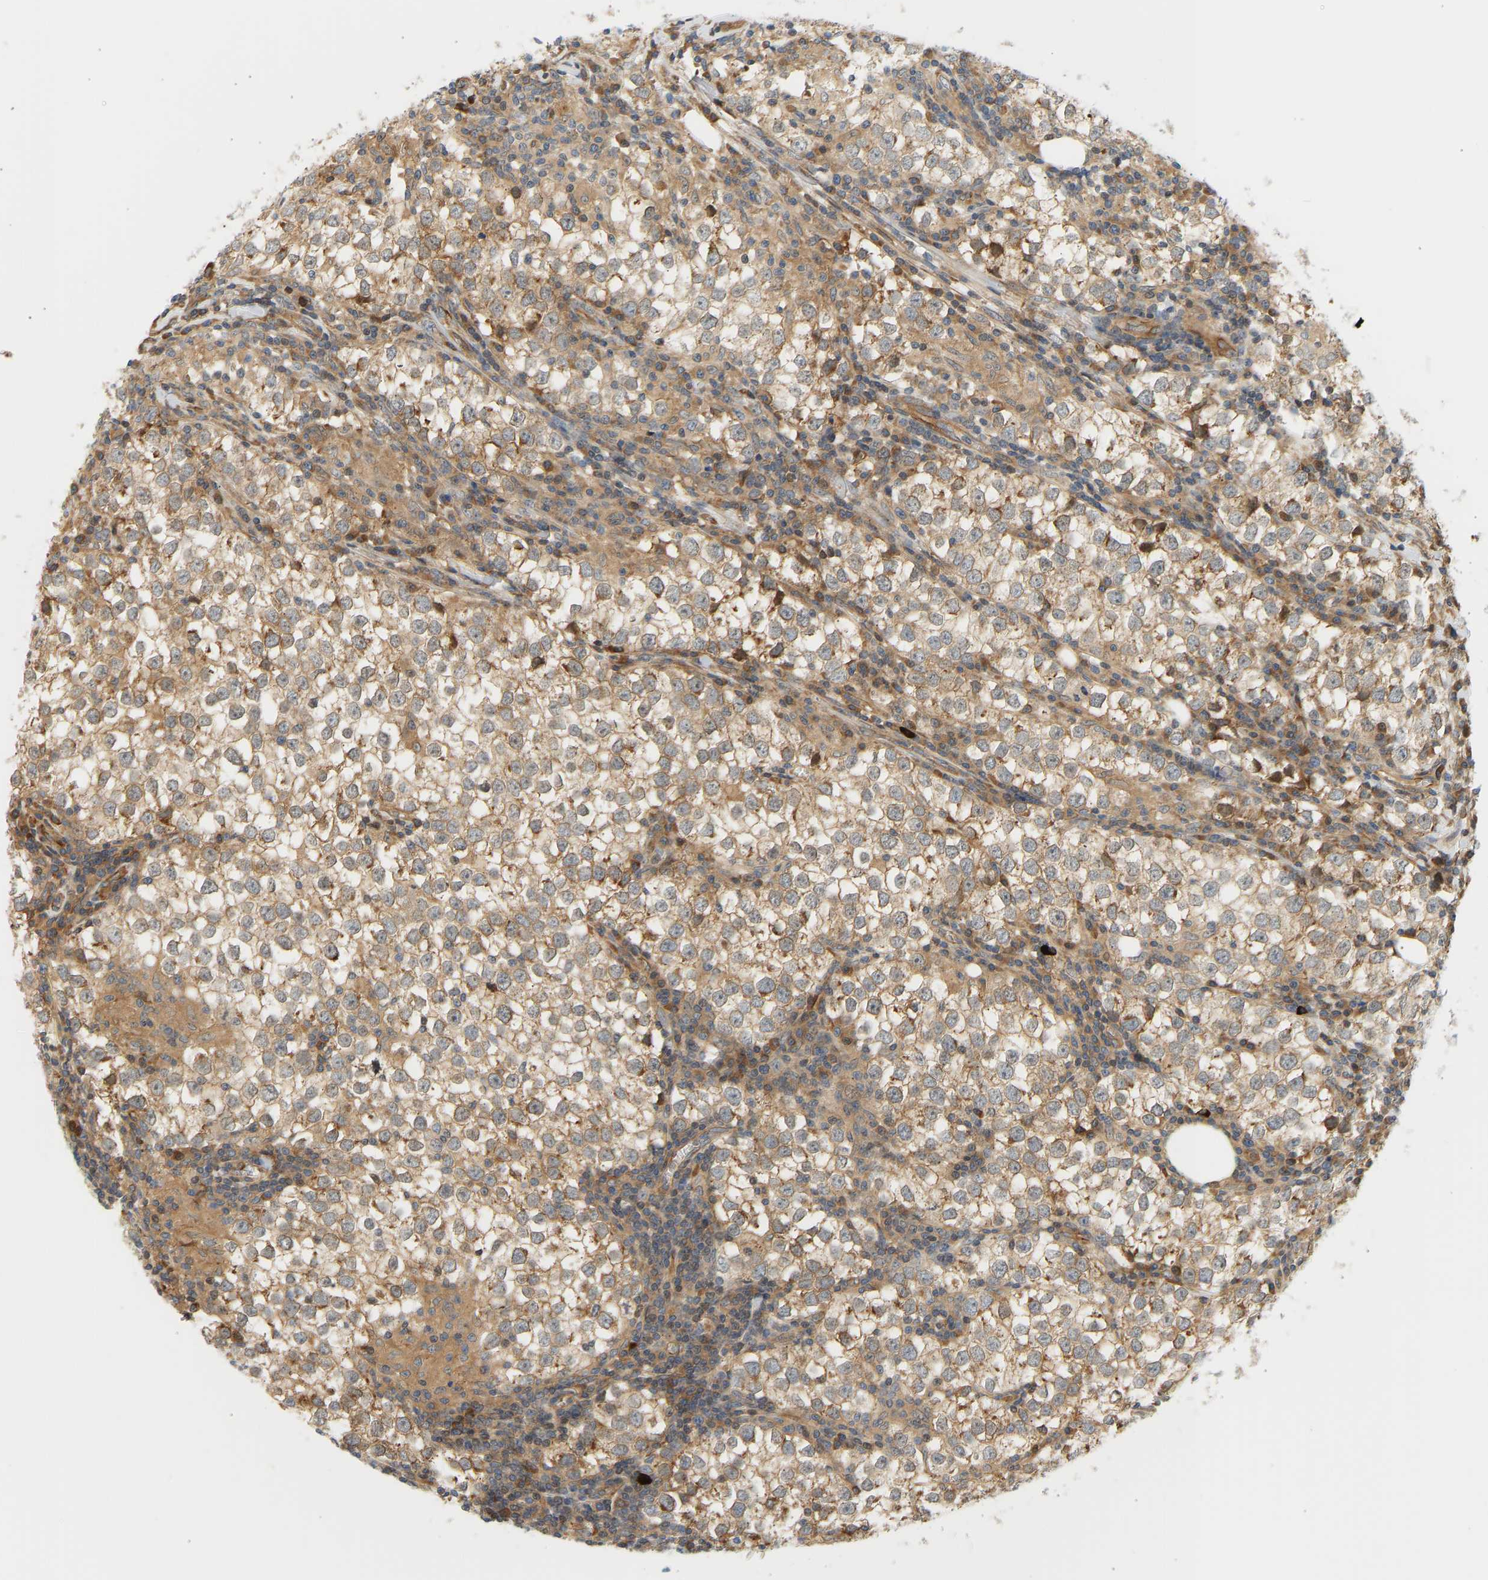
{"staining": {"intensity": "moderate", "quantity": ">75%", "location": "cytoplasmic/membranous"}, "tissue": "testis cancer", "cell_type": "Tumor cells", "image_type": "cancer", "snomed": [{"axis": "morphology", "description": "Seminoma, NOS"}, {"axis": "morphology", "description": "Carcinoma, Embryonal, NOS"}, {"axis": "topography", "description": "Testis"}], "caption": "Testis cancer (seminoma) stained for a protein exhibits moderate cytoplasmic/membranous positivity in tumor cells. Immunohistochemistry (ihc) stains the protein of interest in brown and the nuclei are stained blue.", "gene": "CEP57", "patient": {"sex": "male", "age": 36}}